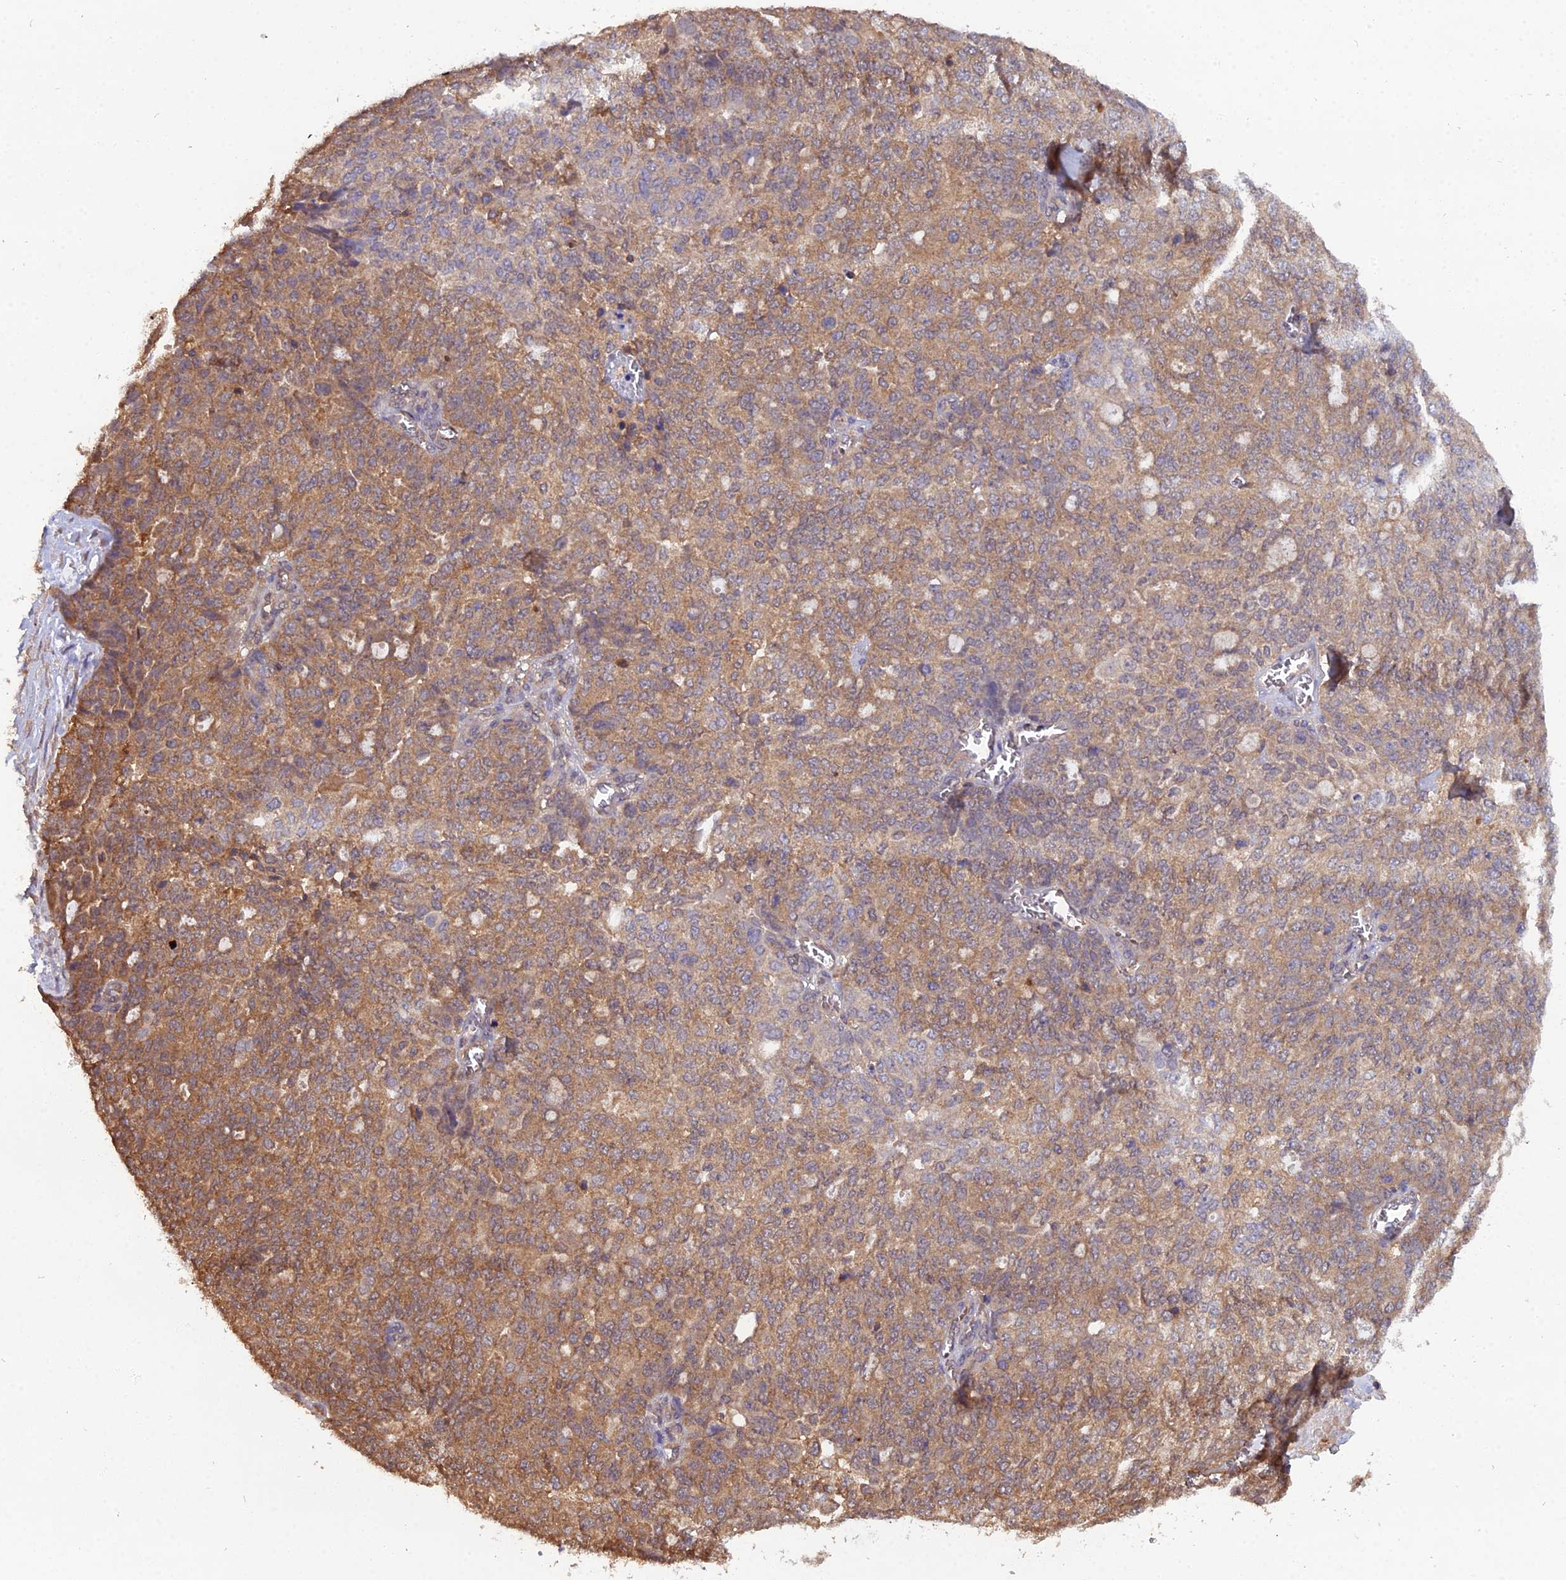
{"staining": {"intensity": "moderate", "quantity": "25%-75%", "location": "cytoplasmic/membranous"}, "tissue": "ovarian cancer", "cell_type": "Tumor cells", "image_type": "cancer", "snomed": [{"axis": "morphology", "description": "Cystadenocarcinoma, serous, NOS"}, {"axis": "topography", "description": "Soft tissue"}, {"axis": "topography", "description": "Ovary"}], "caption": "This image shows ovarian cancer (serous cystadenocarcinoma) stained with immunohistochemistry to label a protein in brown. The cytoplasmic/membranous of tumor cells show moderate positivity for the protein. Nuclei are counter-stained blue.", "gene": "TMEM258", "patient": {"sex": "female", "age": 57}}